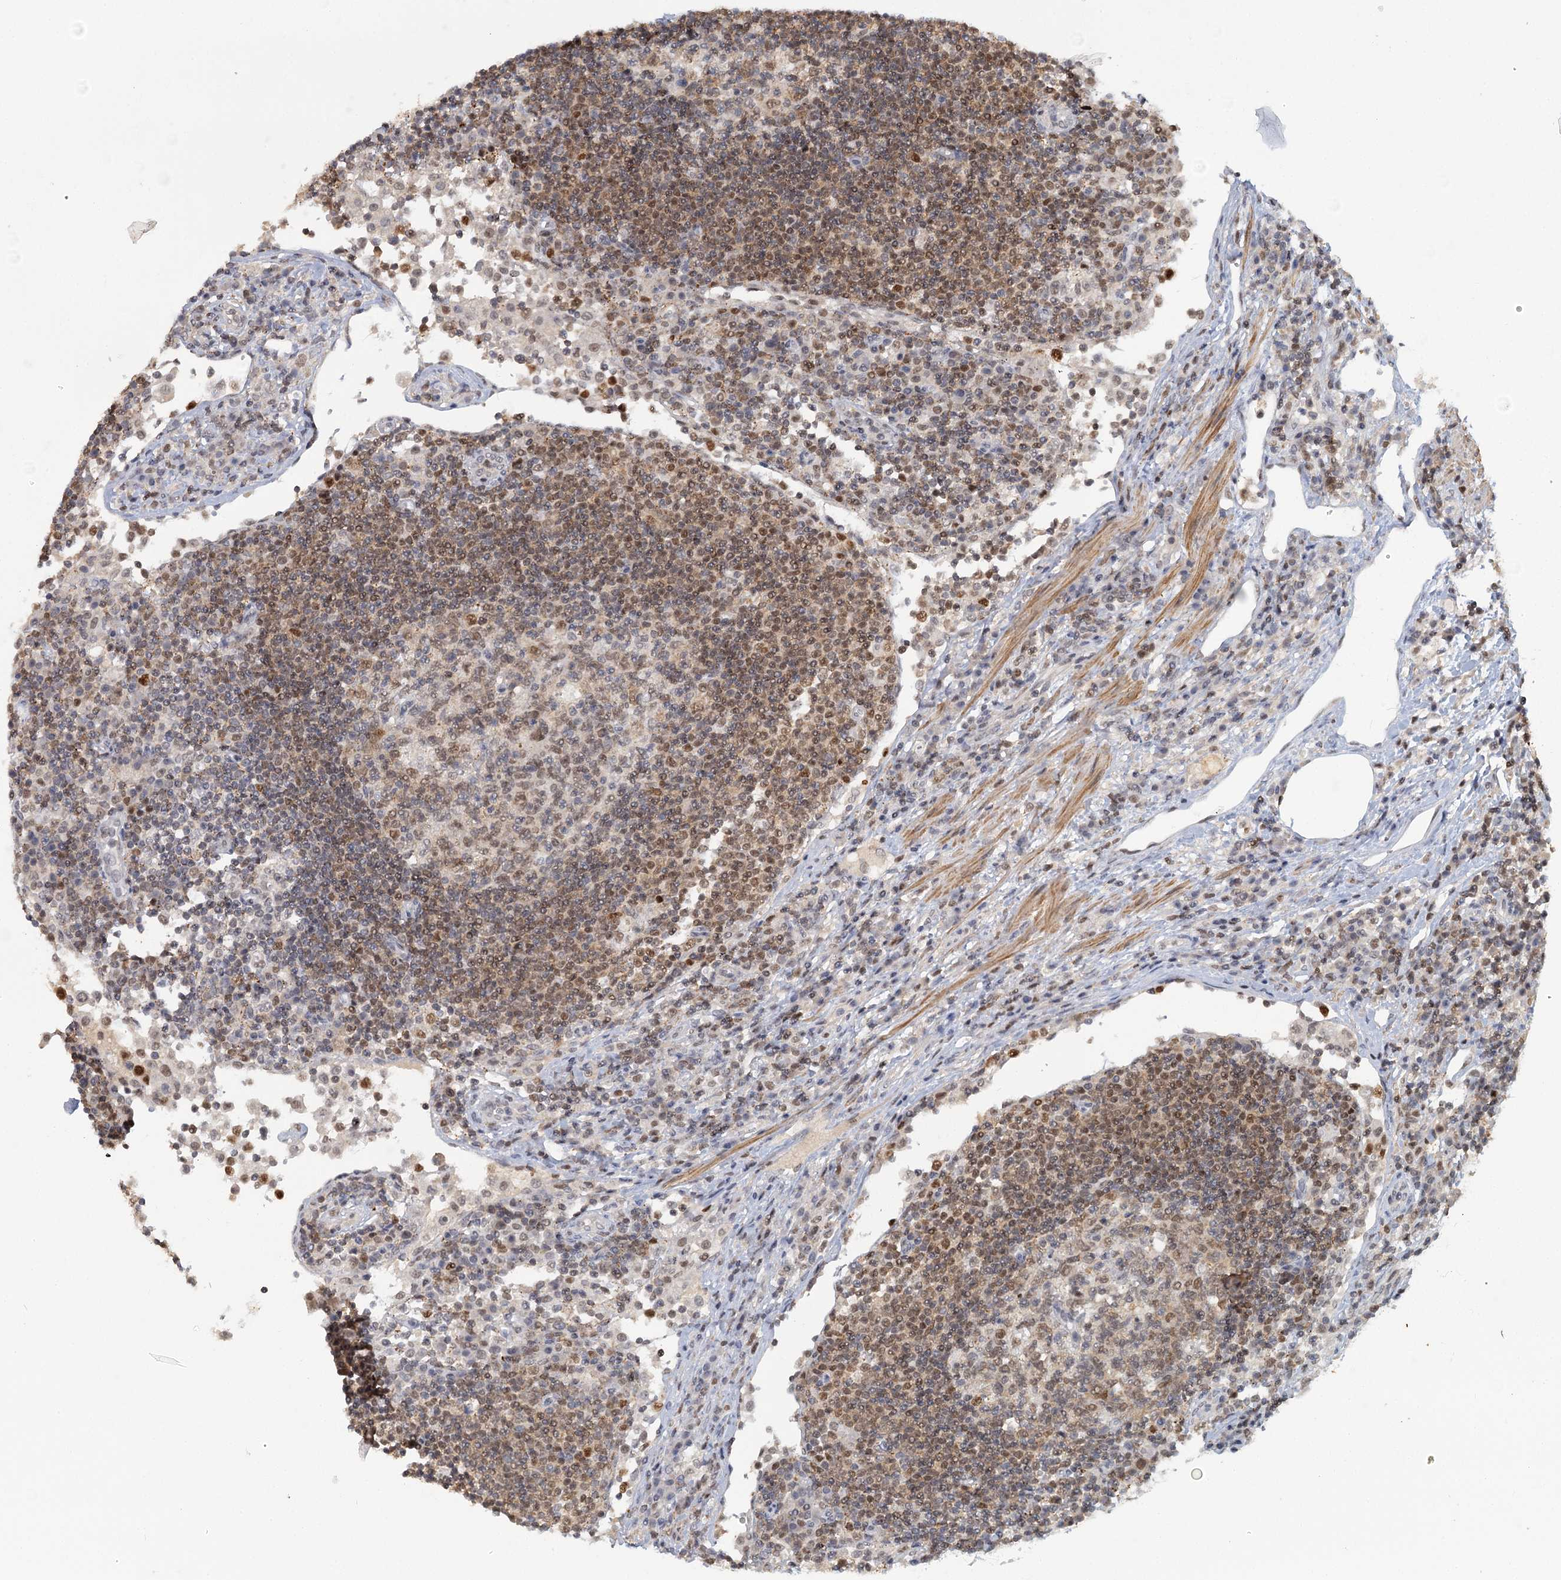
{"staining": {"intensity": "moderate", "quantity": "25%-75%", "location": "nuclear"}, "tissue": "lymph node", "cell_type": "Germinal center cells", "image_type": "normal", "snomed": [{"axis": "morphology", "description": "Normal tissue, NOS"}, {"axis": "topography", "description": "Lymph node"}], "caption": "Moderate nuclear protein staining is appreciated in about 25%-75% of germinal center cells in lymph node.", "gene": "GPATCH11", "patient": {"sex": "female", "age": 53}}